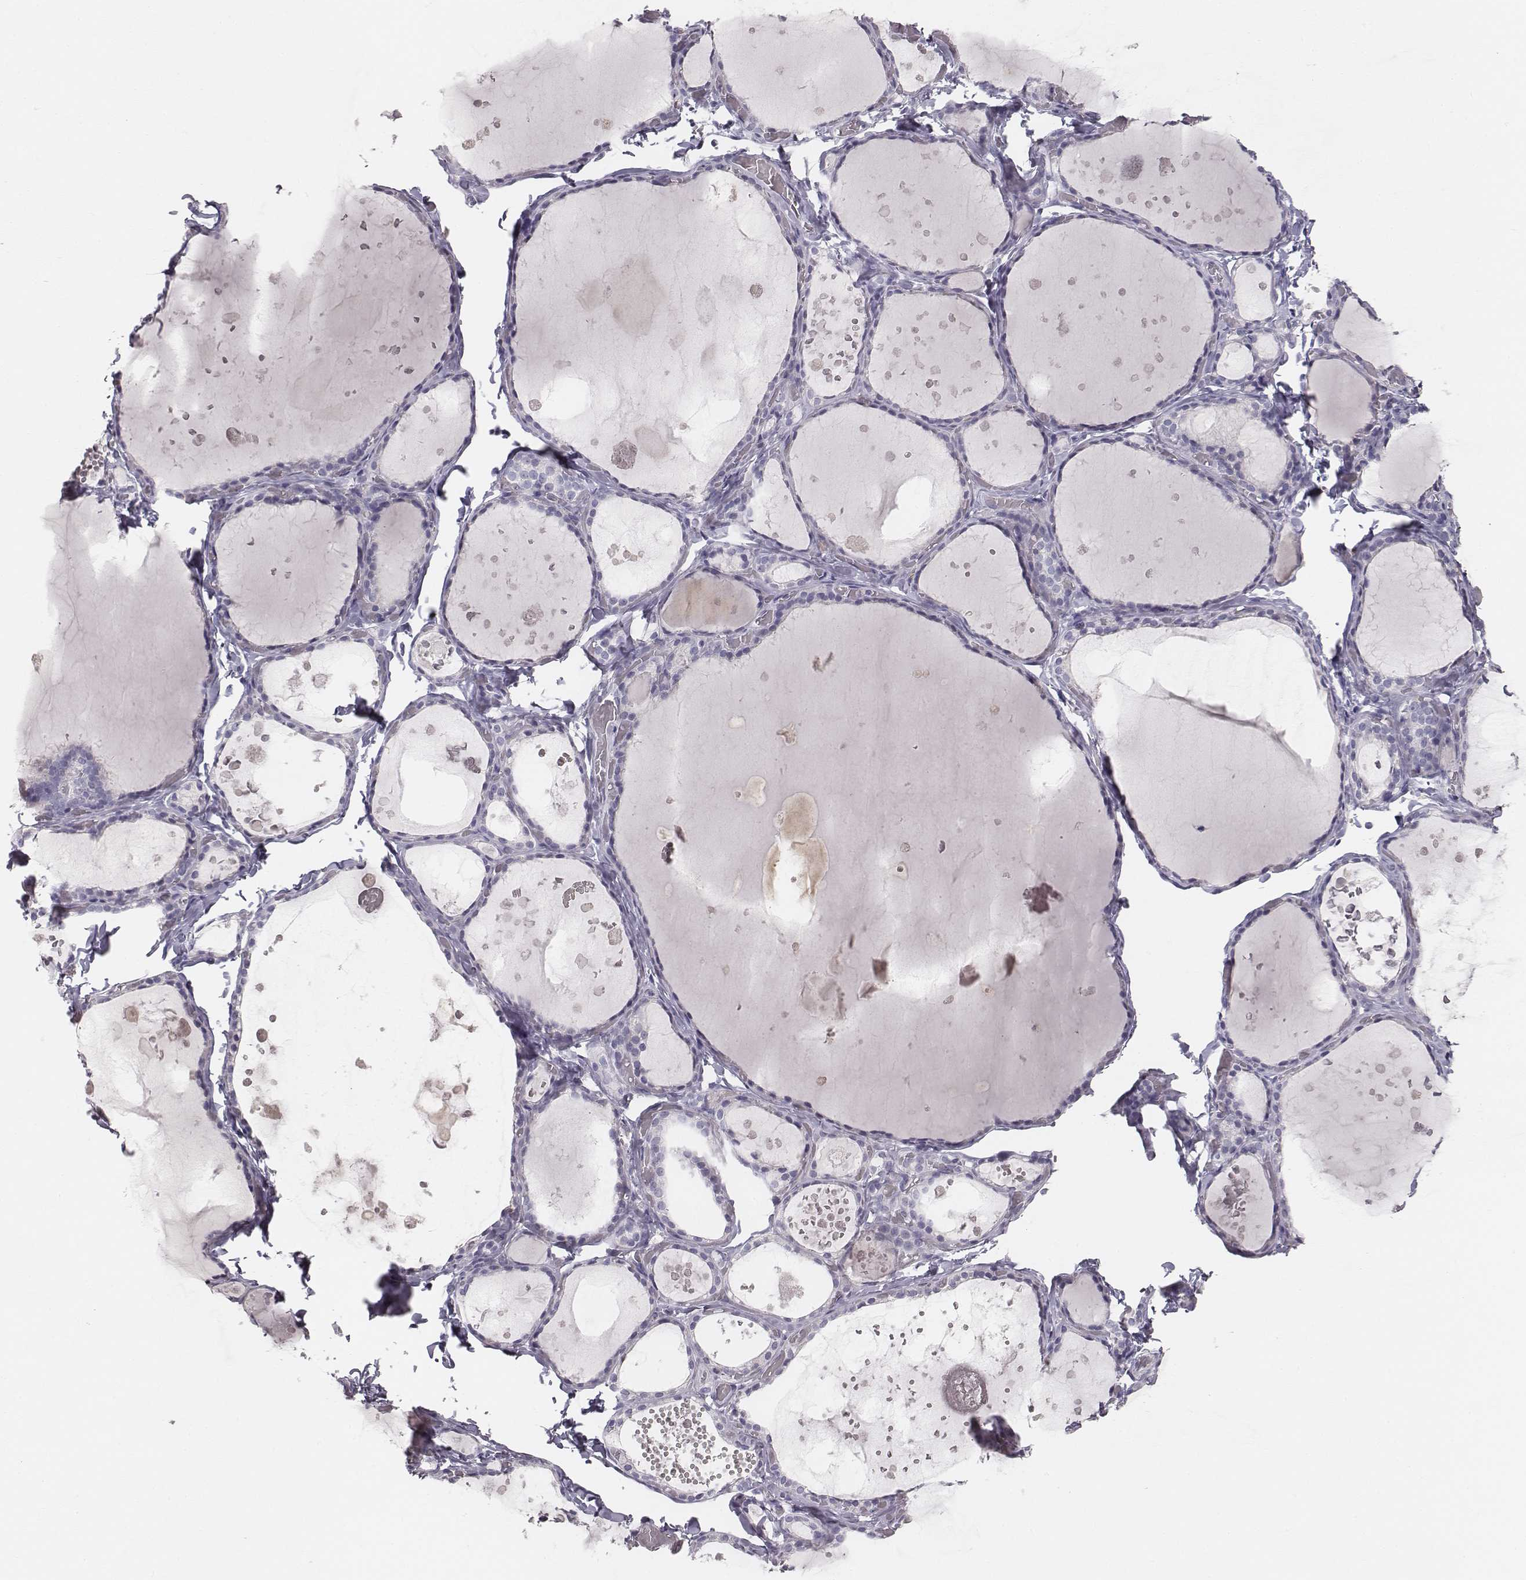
{"staining": {"intensity": "negative", "quantity": "none", "location": "none"}, "tissue": "thyroid gland", "cell_type": "Glandular cells", "image_type": "normal", "snomed": [{"axis": "morphology", "description": "Normal tissue, NOS"}, {"axis": "topography", "description": "Thyroid gland"}], "caption": "Immunohistochemistry (IHC) photomicrograph of unremarkable thyroid gland stained for a protein (brown), which exhibits no expression in glandular cells.", "gene": "MYH6", "patient": {"sex": "female", "age": 56}}